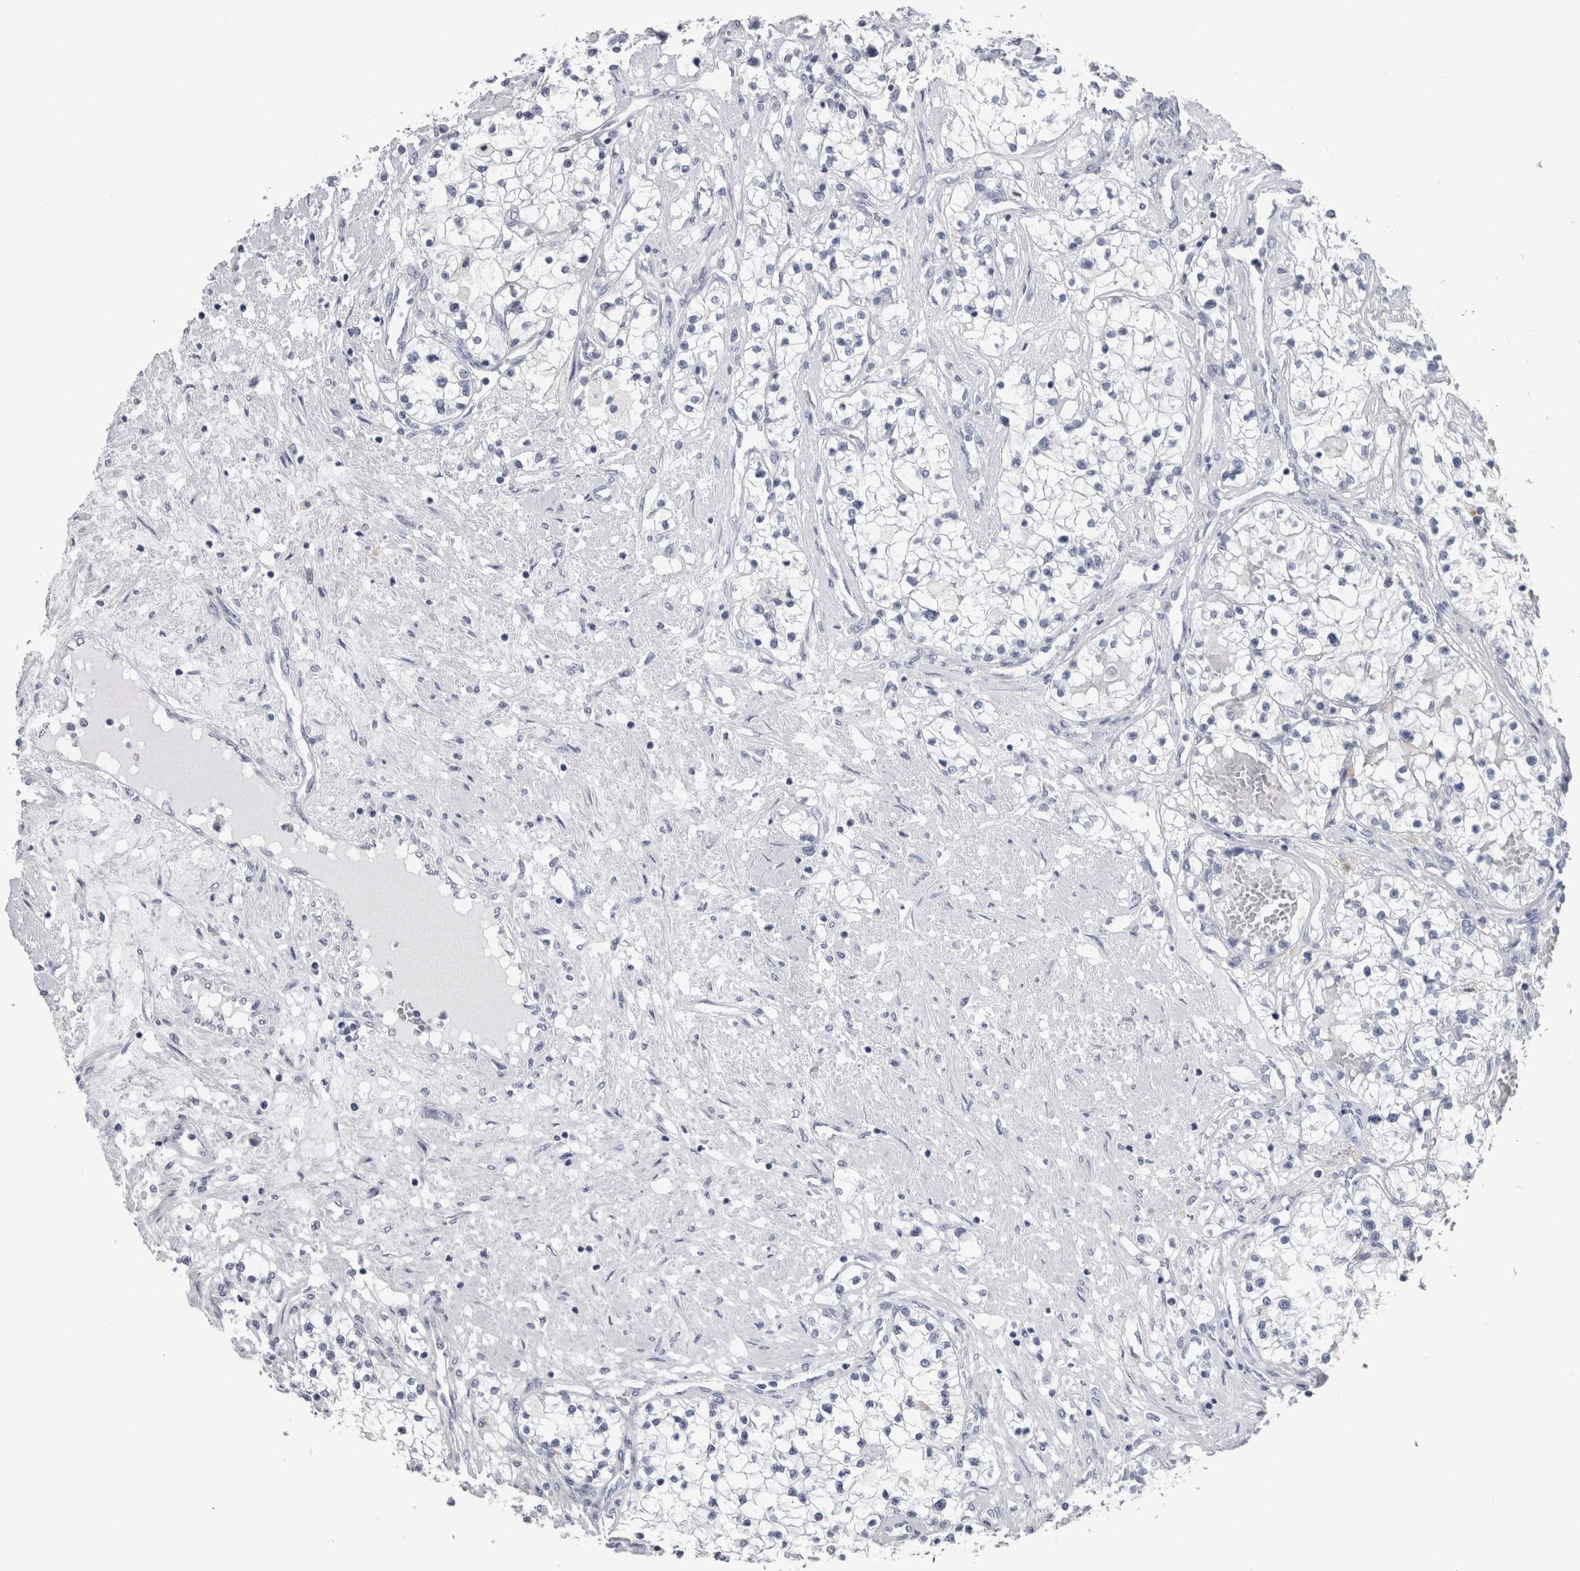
{"staining": {"intensity": "negative", "quantity": "none", "location": "none"}, "tissue": "renal cancer", "cell_type": "Tumor cells", "image_type": "cancer", "snomed": [{"axis": "morphology", "description": "Adenocarcinoma, NOS"}, {"axis": "topography", "description": "Kidney"}], "caption": "Tumor cells show no significant positivity in renal cancer. The staining is performed using DAB (3,3'-diaminobenzidine) brown chromogen with nuclei counter-stained in using hematoxylin.", "gene": "PTH", "patient": {"sex": "male", "age": 68}}